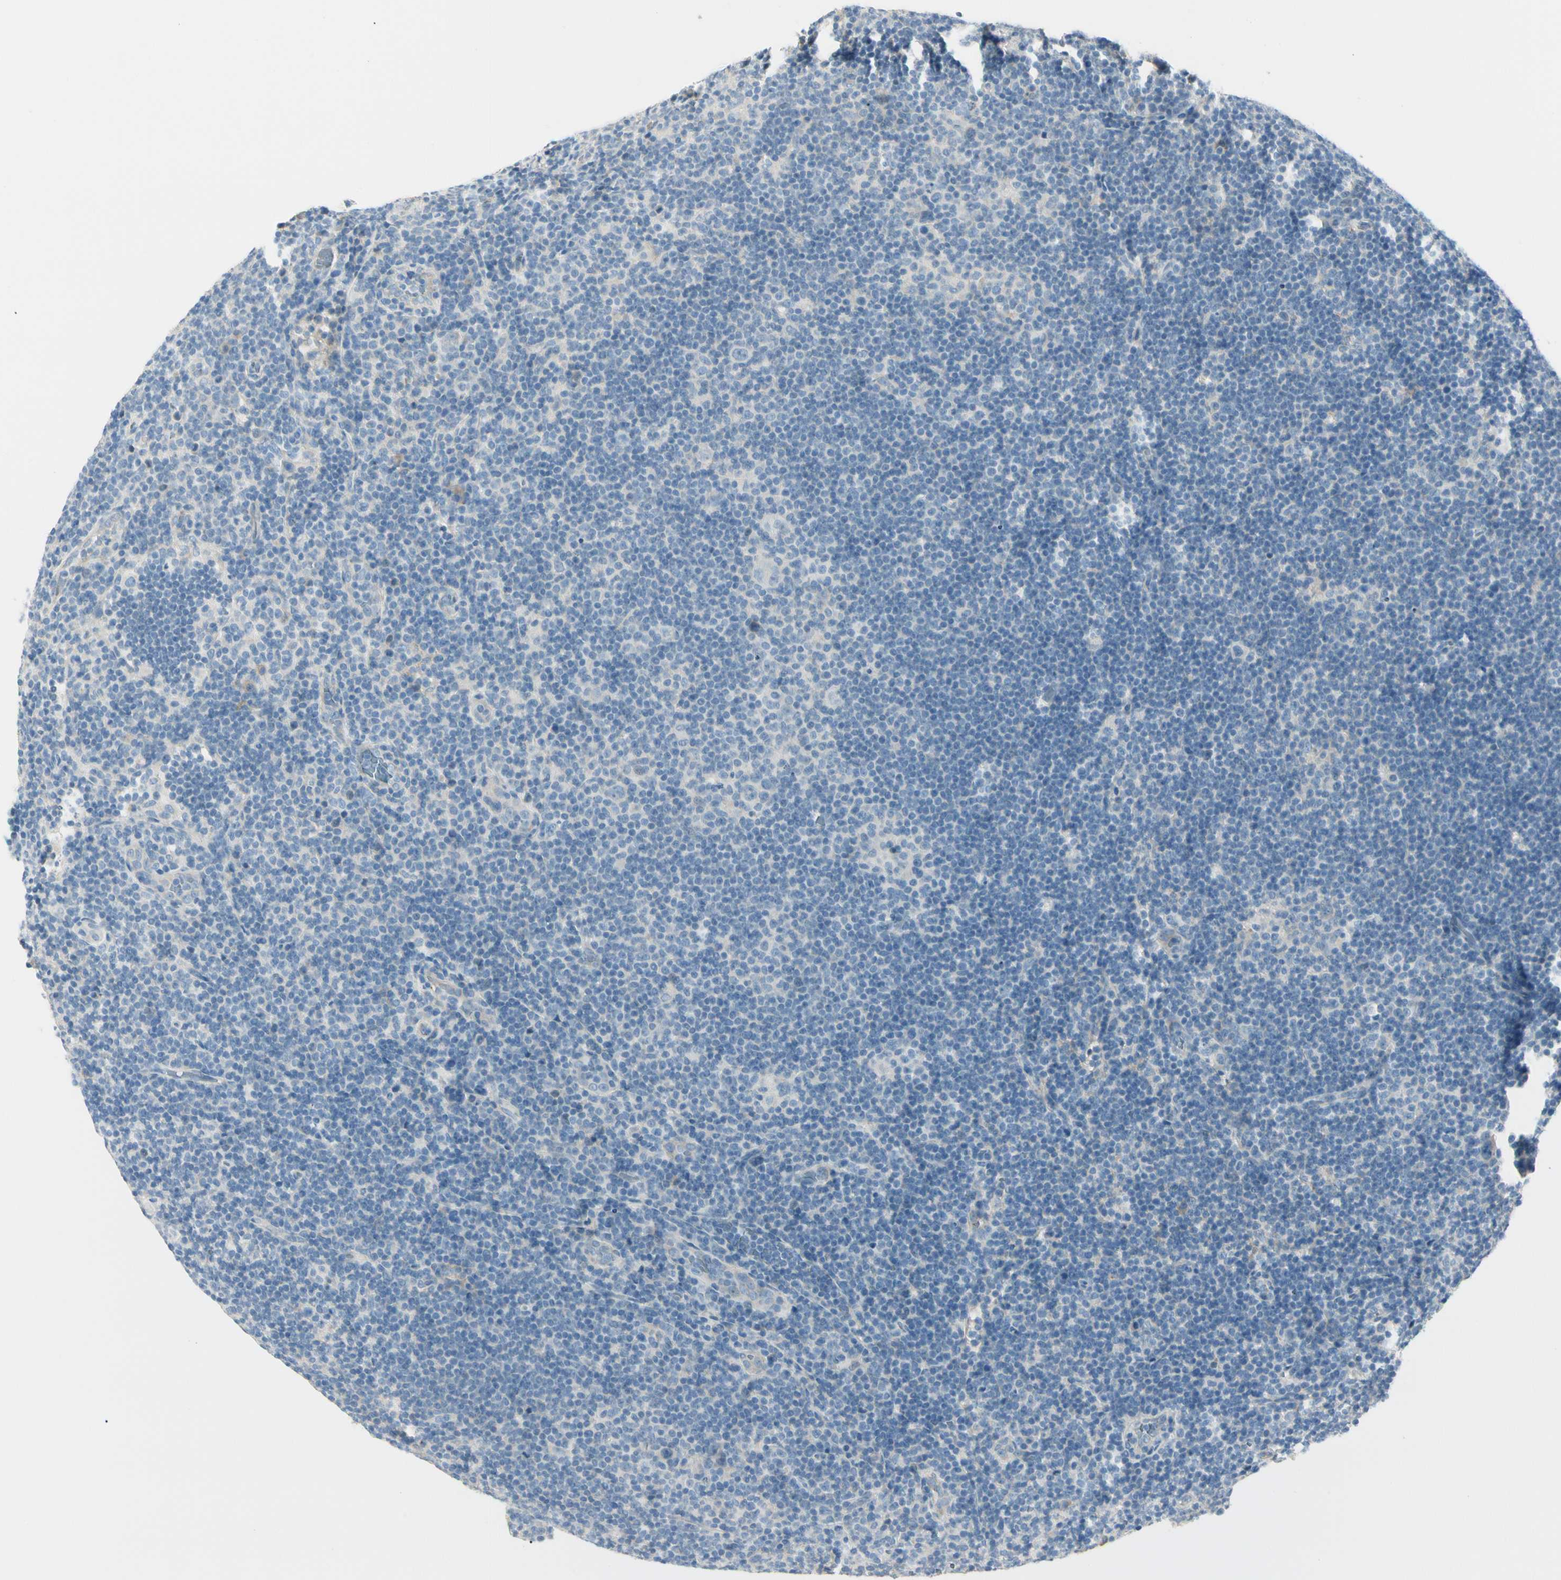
{"staining": {"intensity": "negative", "quantity": "none", "location": "none"}, "tissue": "lymphoma", "cell_type": "Tumor cells", "image_type": "cancer", "snomed": [{"axis": "morphology", "description": "Hodgkin's disease, NOS"}, {"axis": "topography", "description": "Lymph node"}], "caption": "The histopathology image exhibits no significant positivity in tumor cells of lymphoma. (Immunohistochemistry, brightfield microscopy, high magnification).", "gene": "SLC6A15", "patient": {"sex": "female", "age": 57}}